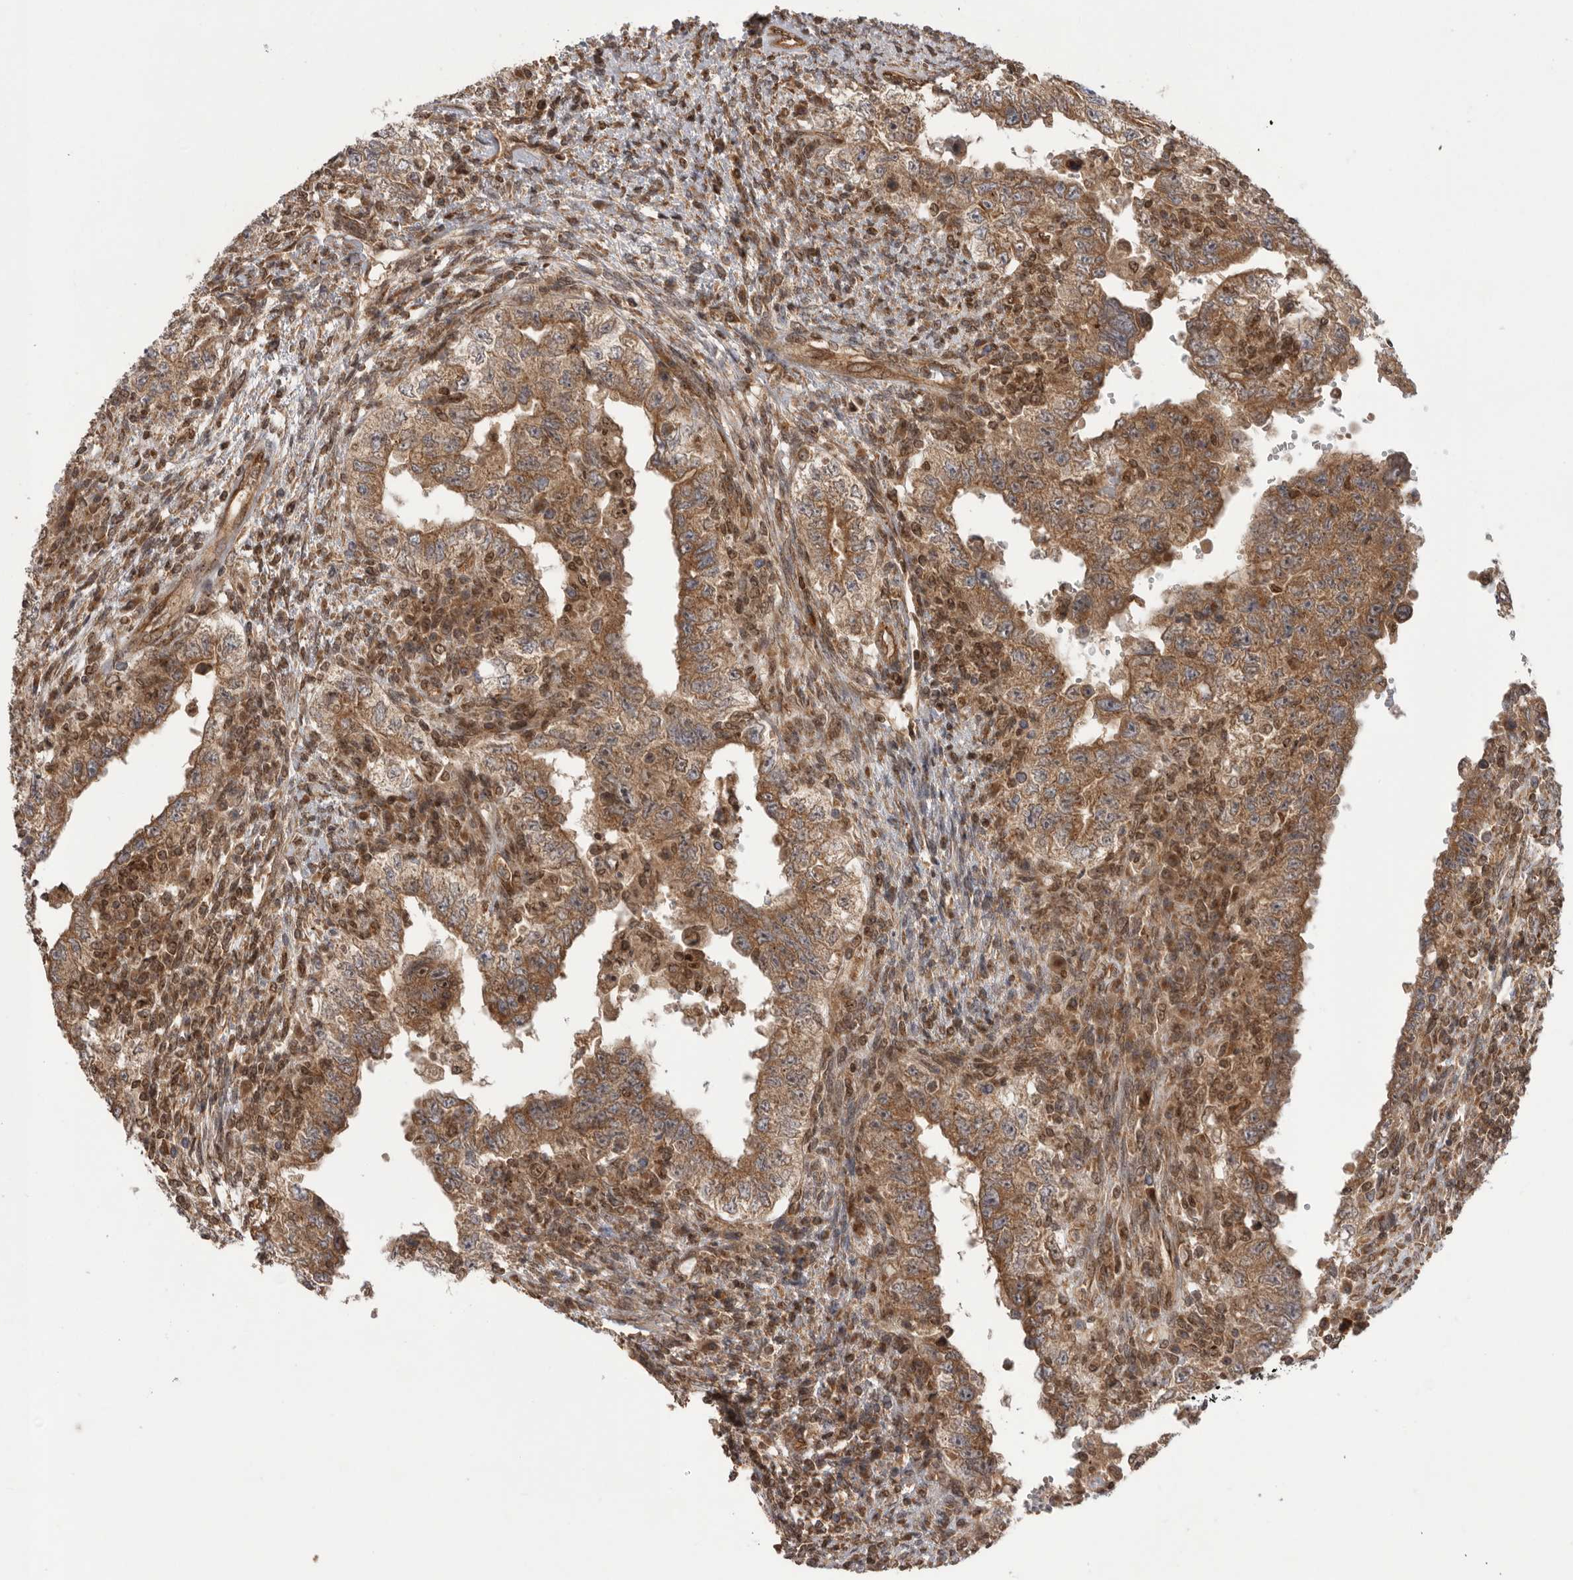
{"staining": {"intensity": "moderate", "quantity": ">75%", "location": "cytoplasmic/membranous"}, "tissue": "testis cancer", "cell_type": "Tumor cells", "image_type": "cancer", "snomed": [{"axis": "morphology", "description": "Carcinoma, Embryonal, NOS"}, {"axis": "topography", "description": "Testis"}], "caption": "Approximately >75% of tumor cells in embryonal carcinoma (testis) show moderate cytoplasmic/membranous protein positivity as visualized by brown immunohistochemical staining.", "gene": "DHDDS", "patient": {"sex": "male", "age": 26}}